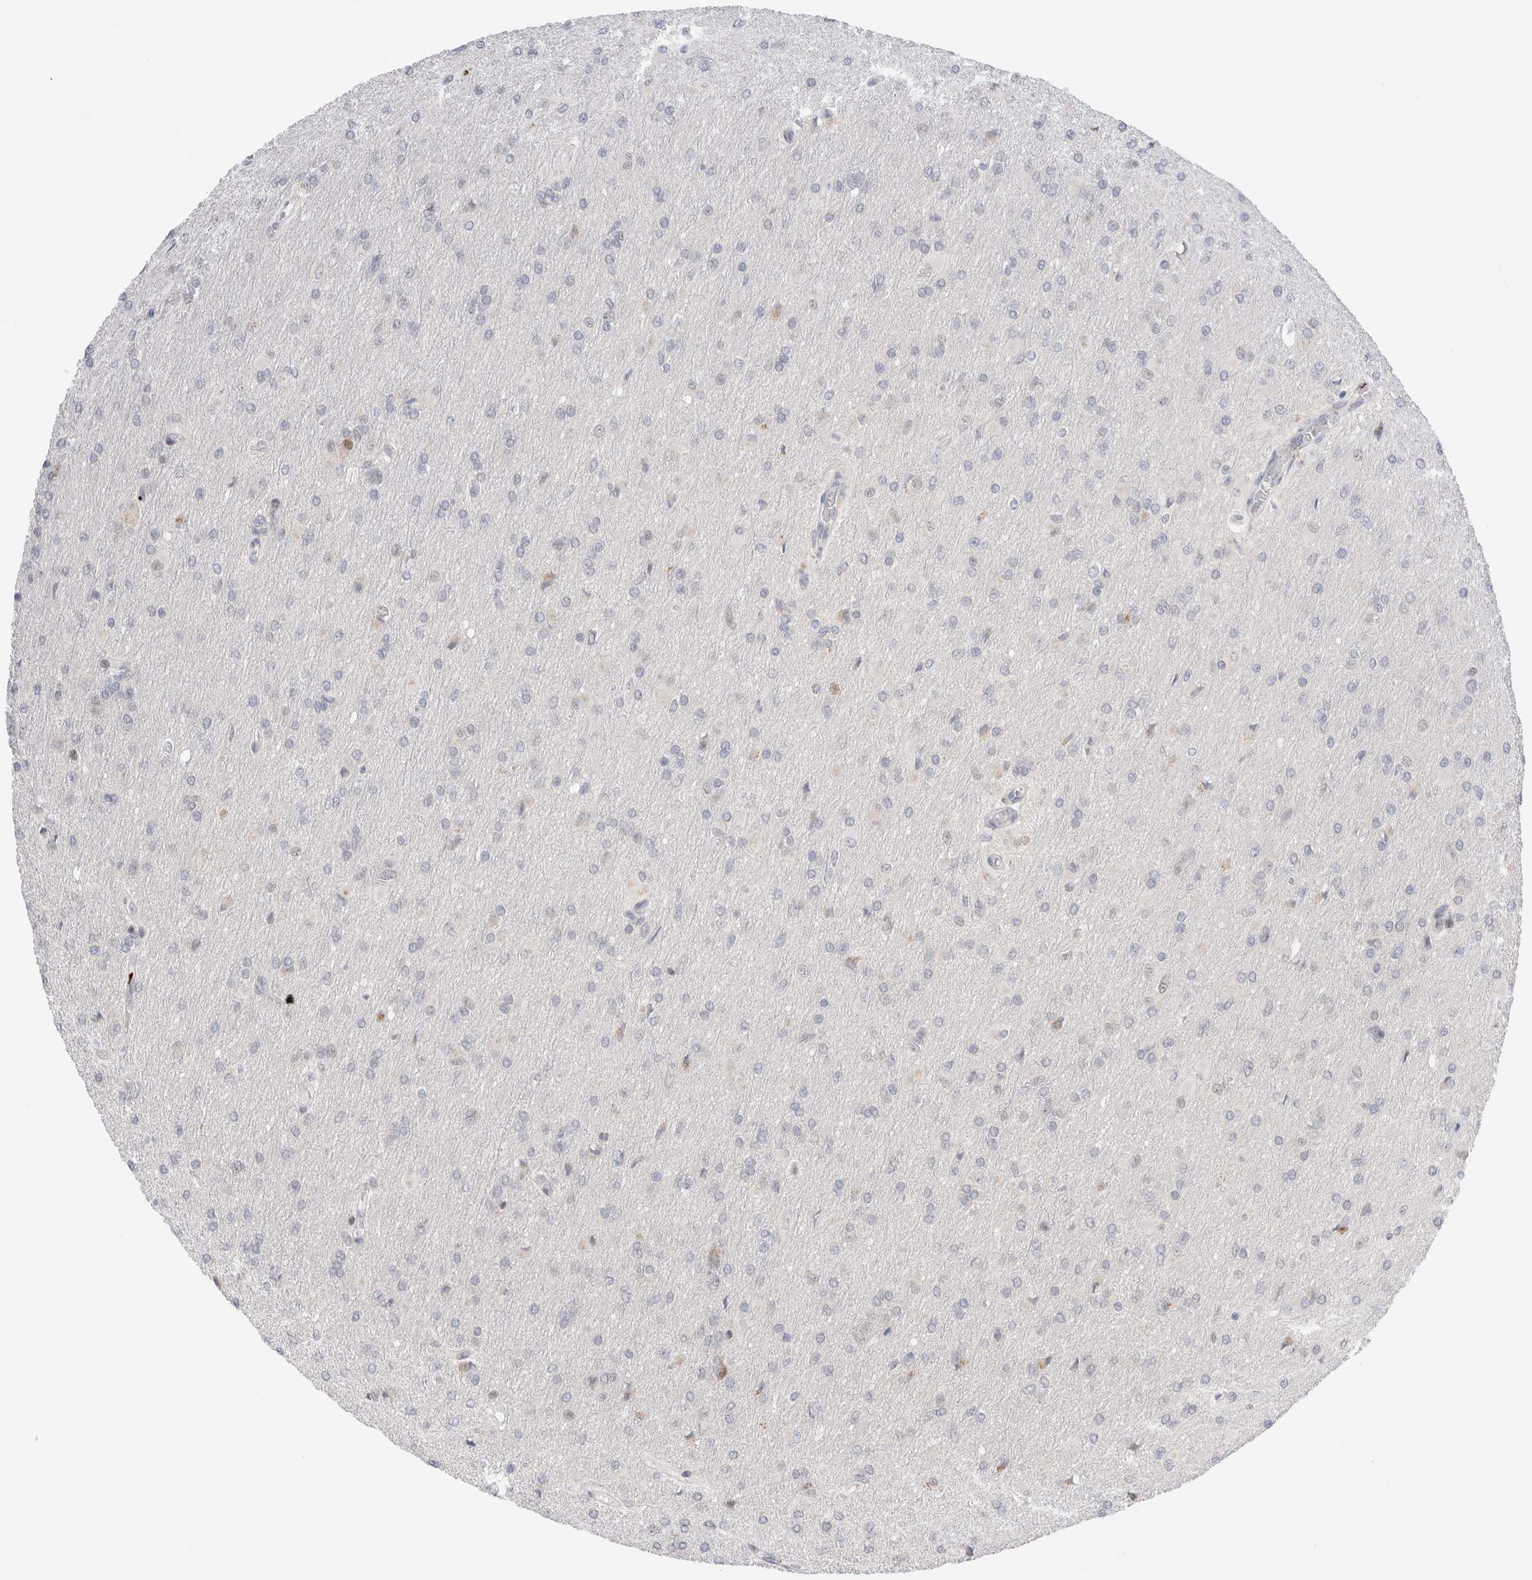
{"staining": {"intensity": "negative", "quantity": "none", "location": "none"}, "tissue": "glioma", "cell_type": "Tumor cells", "image_type": "cancer", "snomed": [{"axis": "morphology", "description": "Glioma, malignant, High grade"}, {"axis": "topography", "description": "Cerebral cortex"}], "caption": "Tumor cells are negative for protein expression in human malignant glioma (high-grade).", "gene": "VPS28", "patient": {"sex": "female", "age": 36}}